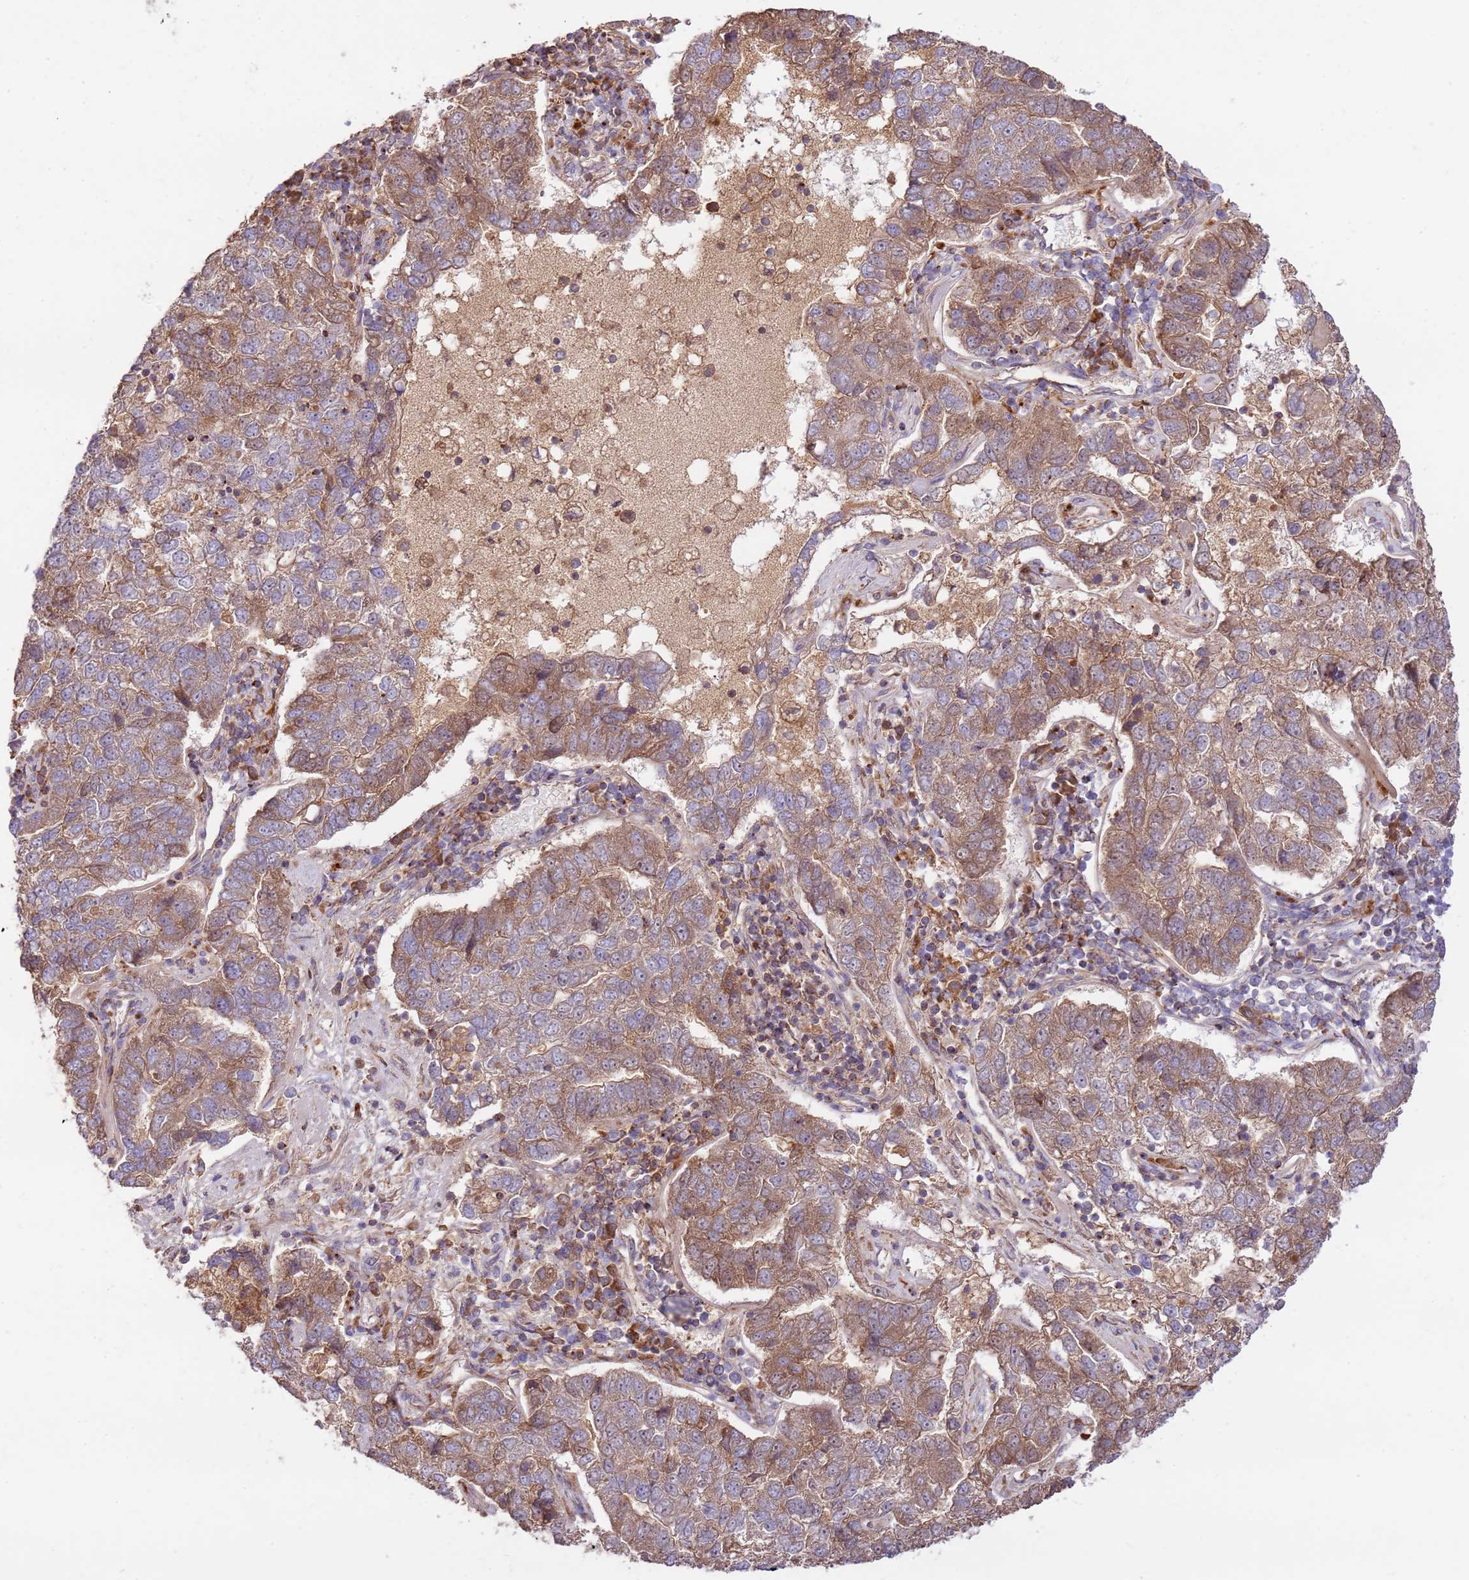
{"staining": {"intensity": "moderate", "quantity": "25%-75%", "location": "cytoplasmic/membranous"}, "tissue": "pancreatic cancer", "cell_type": "Tumor cells", "image_type": "cancer", "snomed": [{"axis": "morphology", "description": "Adenocarcinoma, NOS"}, {"axis": "topography", "description": "Pancreas"}], "caption": "This is an image of IHC staining of pancreatic cancer (adenocarcinoma), which shows moderate positivity in the cytoplasmic/membranous of tumor cells.", "gene": "GAREM1", "patient": {"sex": "female", "age": 61}}